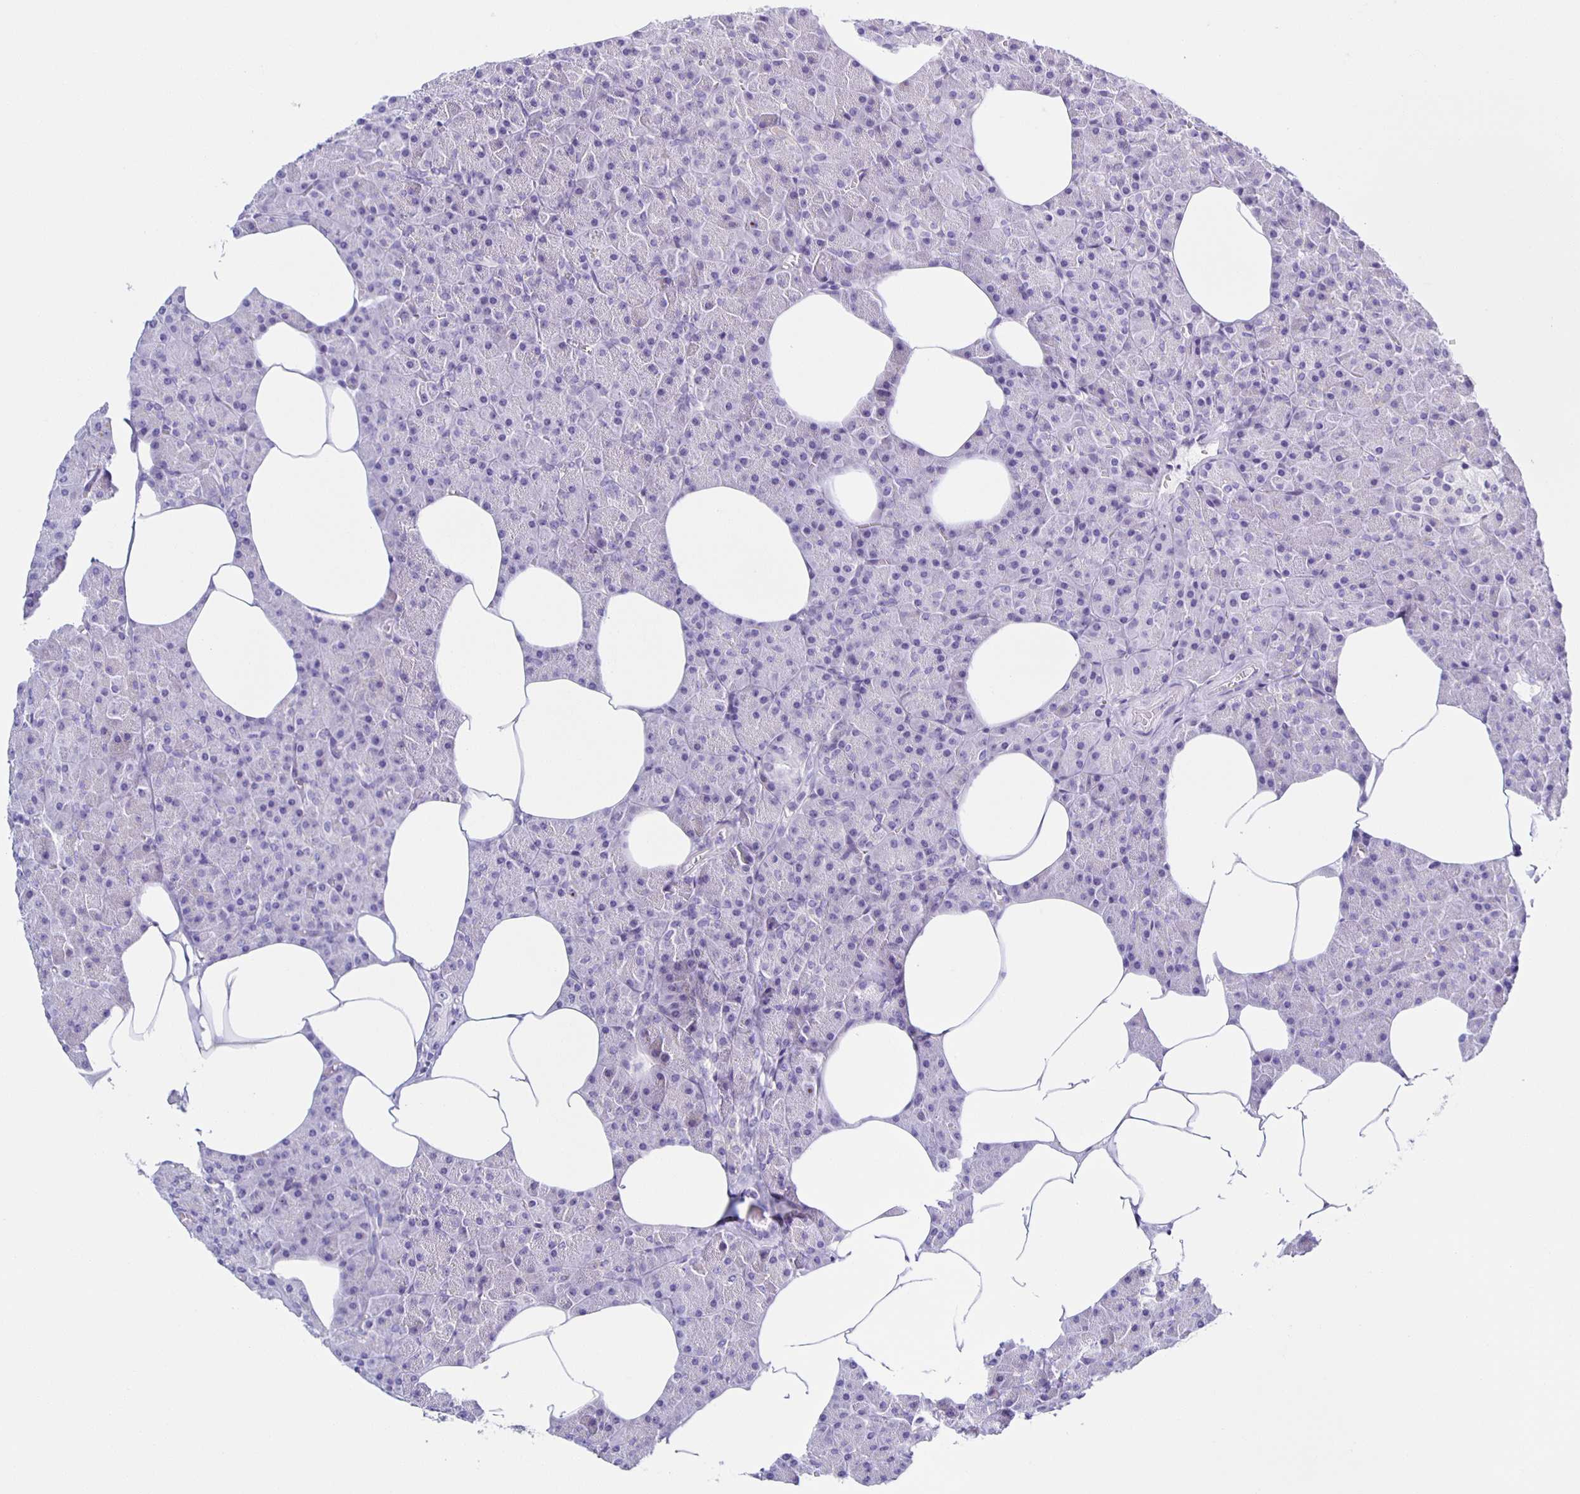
{"staining": {"intensity": "negative", "quantity": "none", "location": "none"}, "tissue": "pancreas", "cell_type": "Exocrine glandular cells", "image_type": "normal", "snomed": [{"axis": "morphology", "description": "Normal tissue, NOS"}, {"axis": "topography", "description": "Pancreas"}], "caption": "This photomicrograph is of normal pancreas stained with IHC to label a protein in brown with the nuclei are counter-stained blue. There is no positivity in exocrine glandular cells.", "gene": "AQP6", "patient": {"sex": "female", "age": 45}}